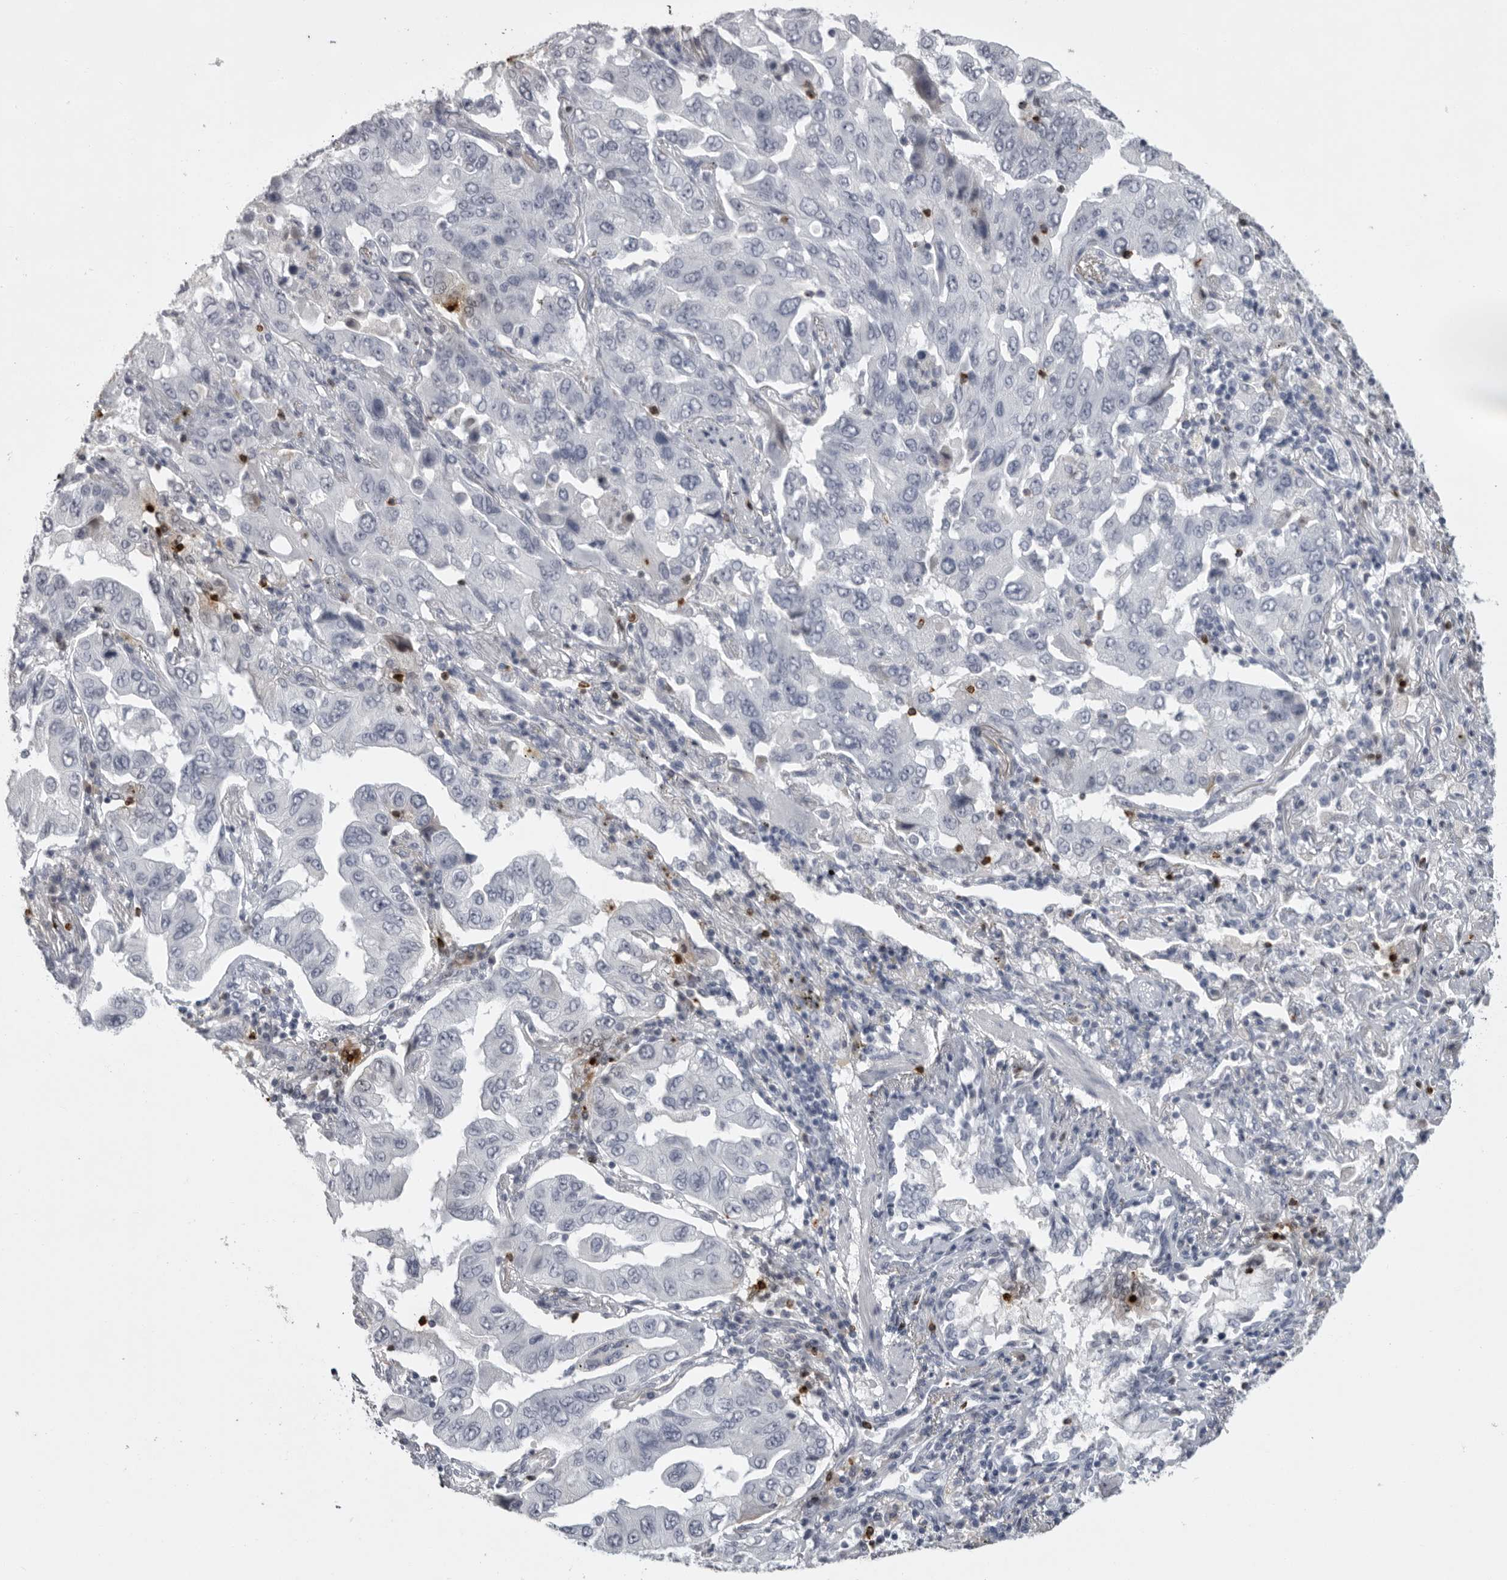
{"staining": {"intensity": "negative", "quantity": "none", "location": "none"}, "tissue": "lung cancer", "cell_type": "Tumor cells", "image_type": "cancer", "snomed": [{"axis": "morphology", "description": "Adenocarcinoma, NOS"}, {"axis": "topography", "description": "Lung"}], "caption": "This is a histopathology image of IHC staining of lung cancer, which shows no expression in tumor cells.", "gene": "GNLY", "patient": {"sex": "female", "age": 65}}